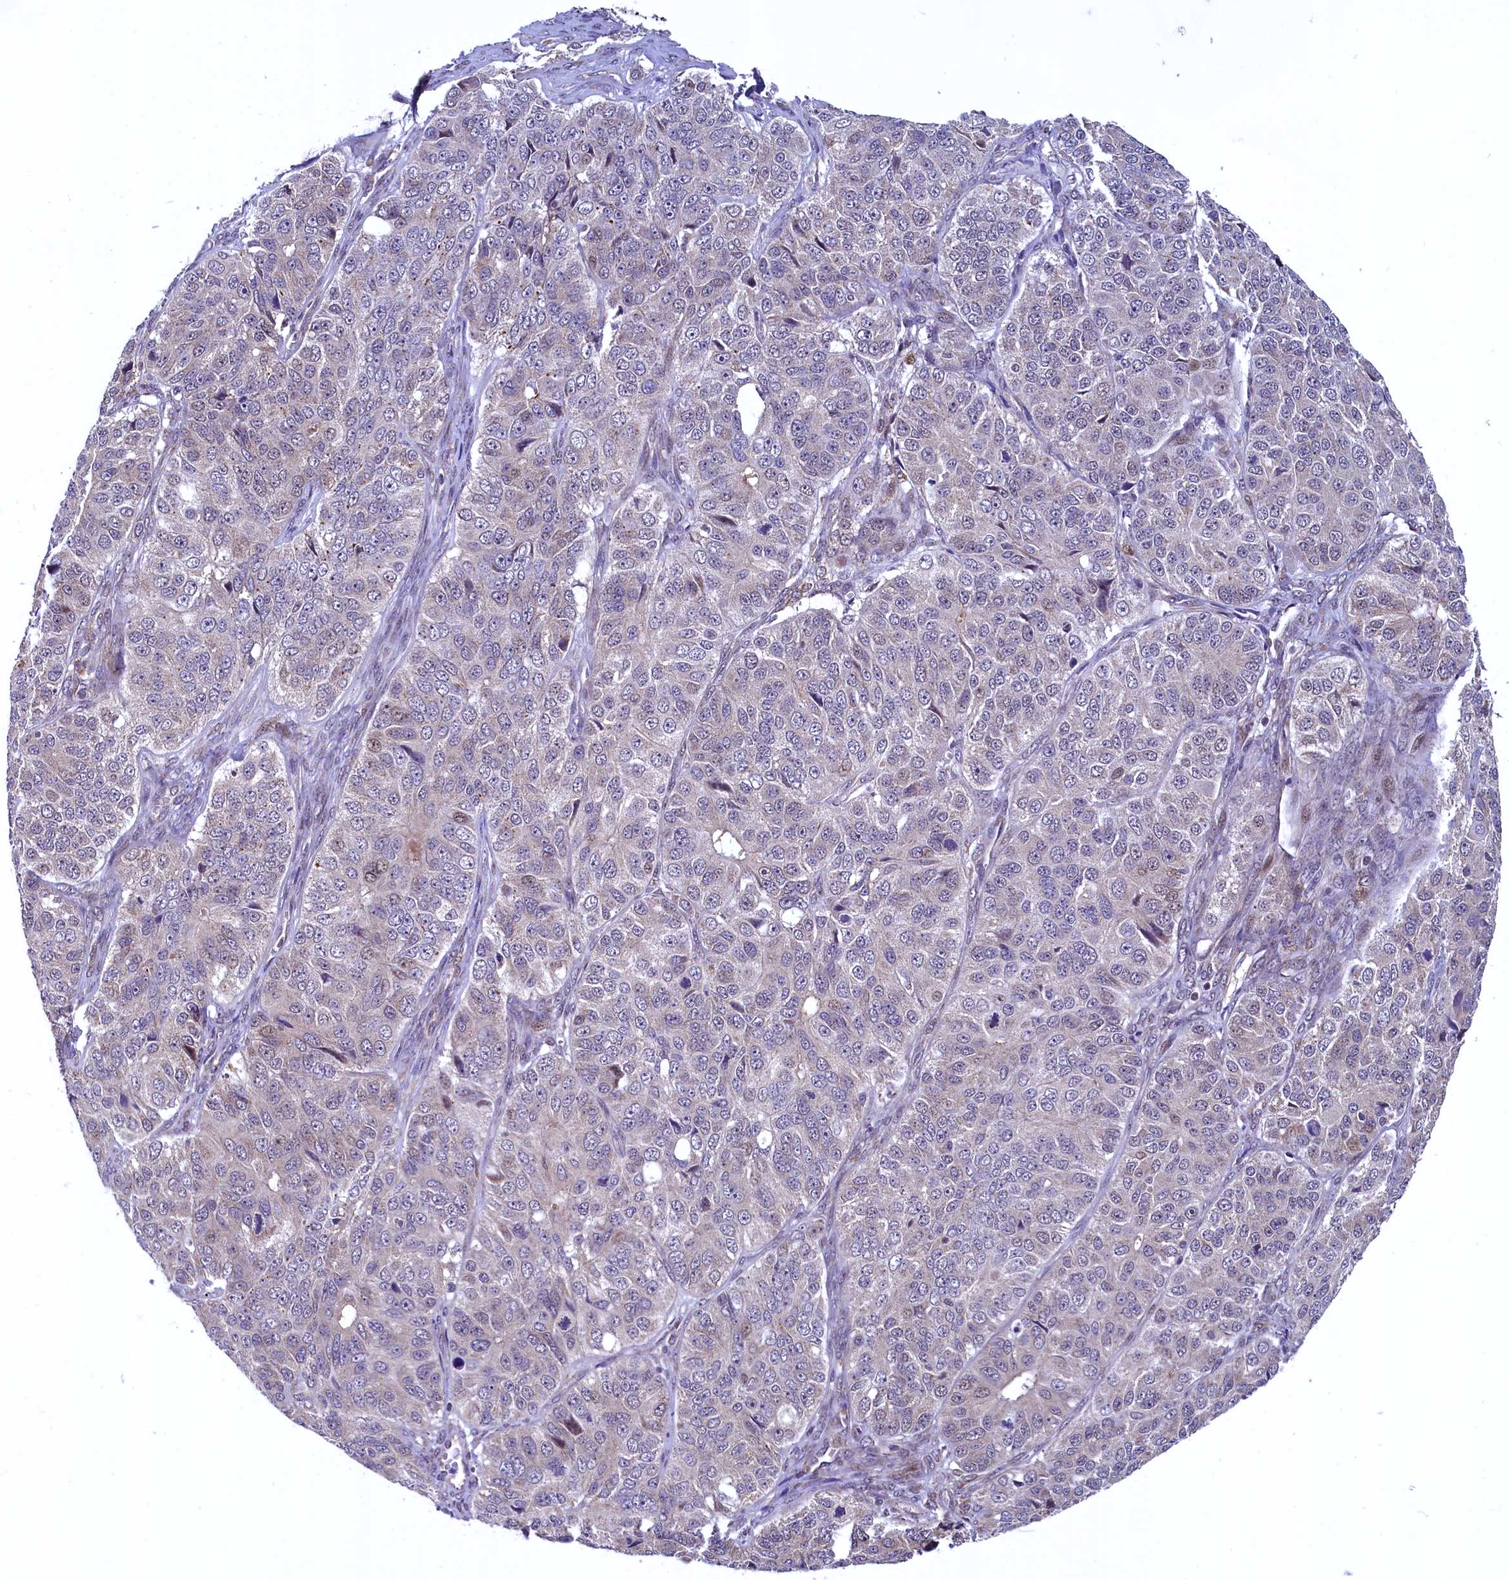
{"staining": {"intensity": "weak", "quantity": "<25%", "location": "nuclear"}, "tissue": "ovarian cancer", "cell_type": "Tumor cells", "image_type": "cancer", "snomed": [{"axis": "morphology", "description": "Carcinoma, endometroid"}, {"axis": "topography", "description": "Ovary"}], "caption": "High magnification brightfield microscopy of ovarian cancer (endometroid carcinoma) stained with DAB (brown) and counterstained with hematoxylin (blue): tumor cells show no significant staining.", "gene": "RBFA", "patient": {"sex": "female", "age": 51}}